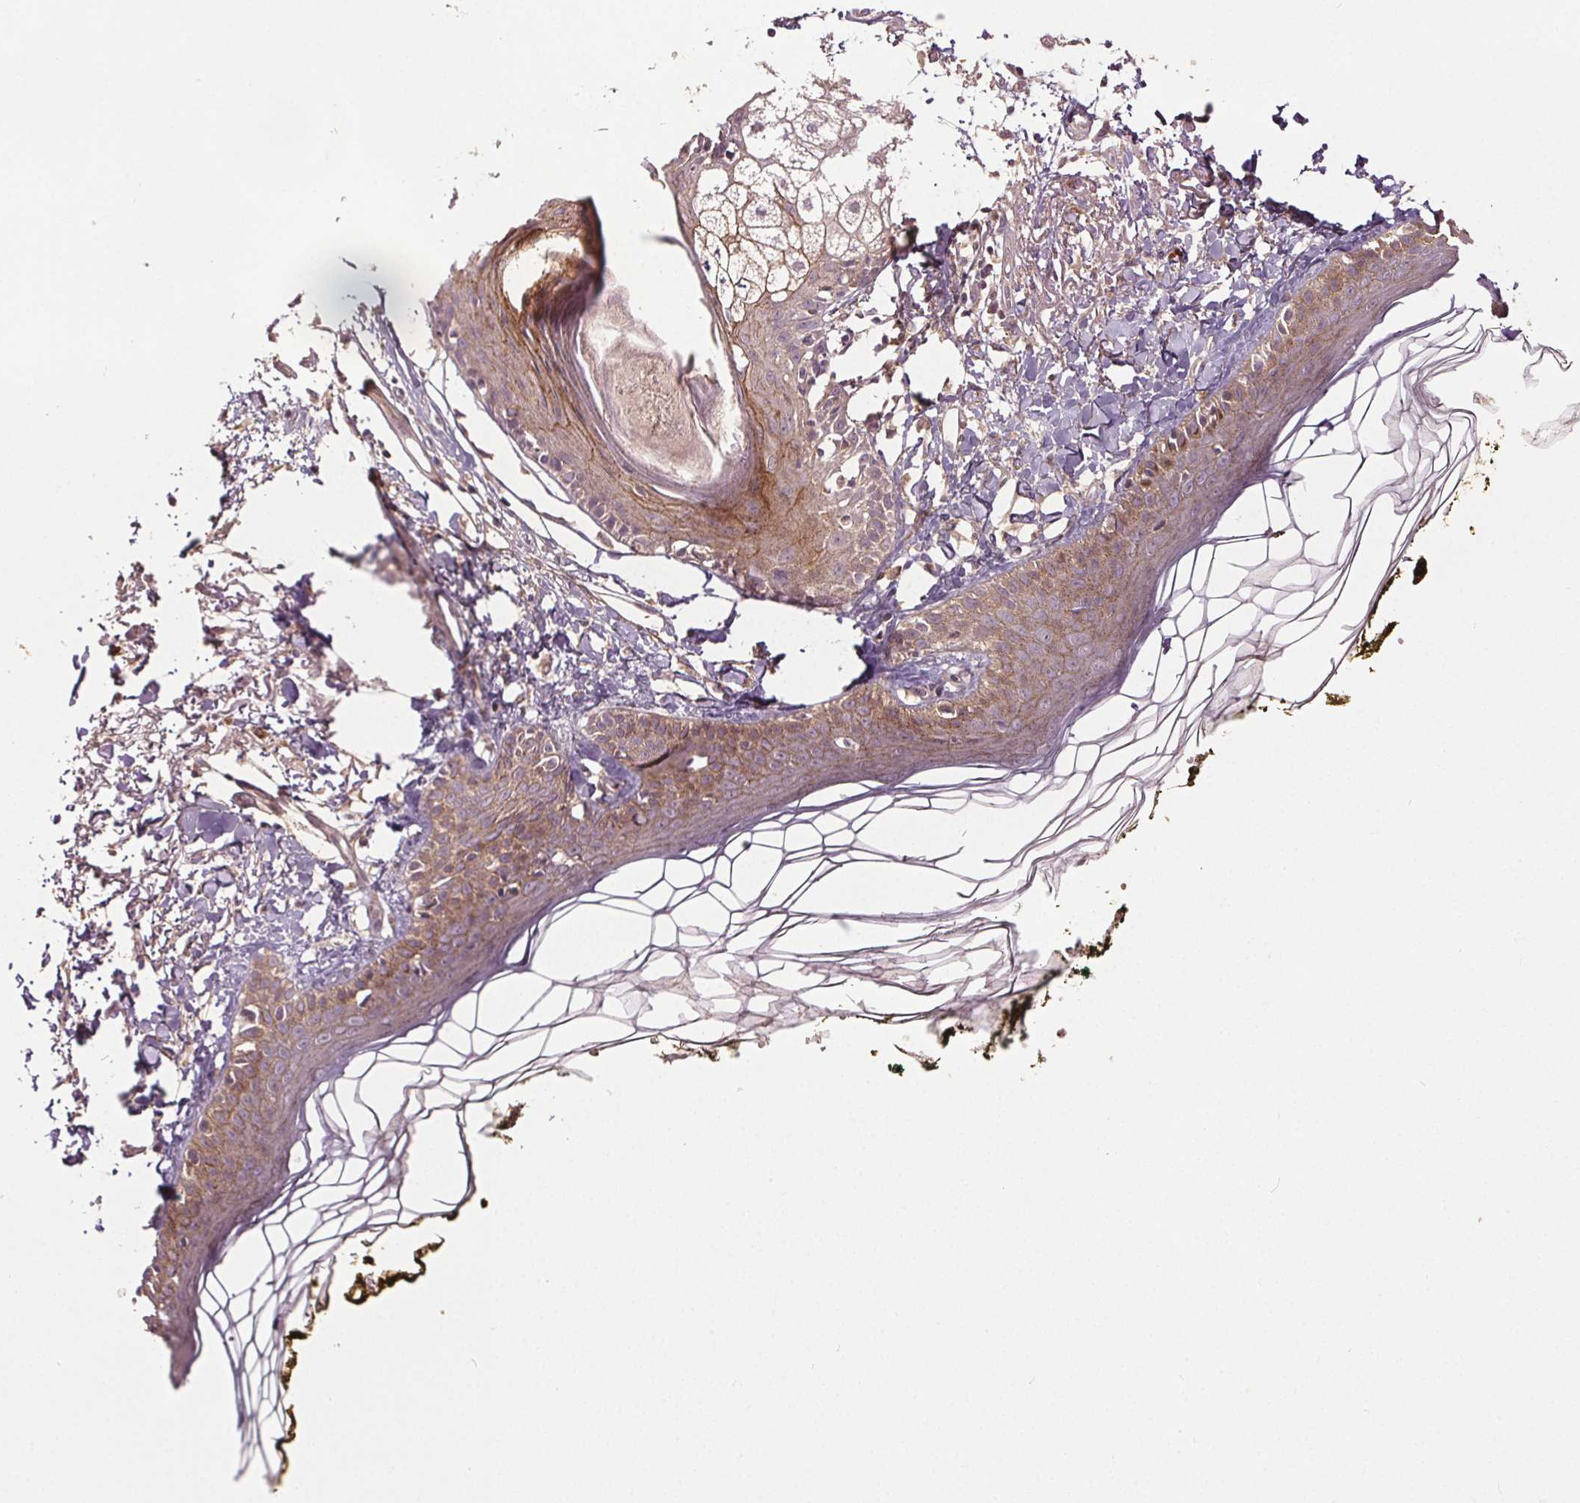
{"staining": {"intensity": "negative", "quantity": "none", "location": "none"}, "tissue": "skin", "cell_type": "Fibroblasts", "image_type": "normal", "snomed": [{"axis": "morphology", "description": "Normal tissue, NOS"}, {"axis": "topography", "description": "Skin"}], "caption": "Photomicrograph shows no significant protein positivity in fibroblasts of benign skin. The staining is performed using DAB brown chromogen with nuclei counter-stained in using hematoxylin.", "gene": "EPHB3", "patient": {"sex": "male", "age": 76}}